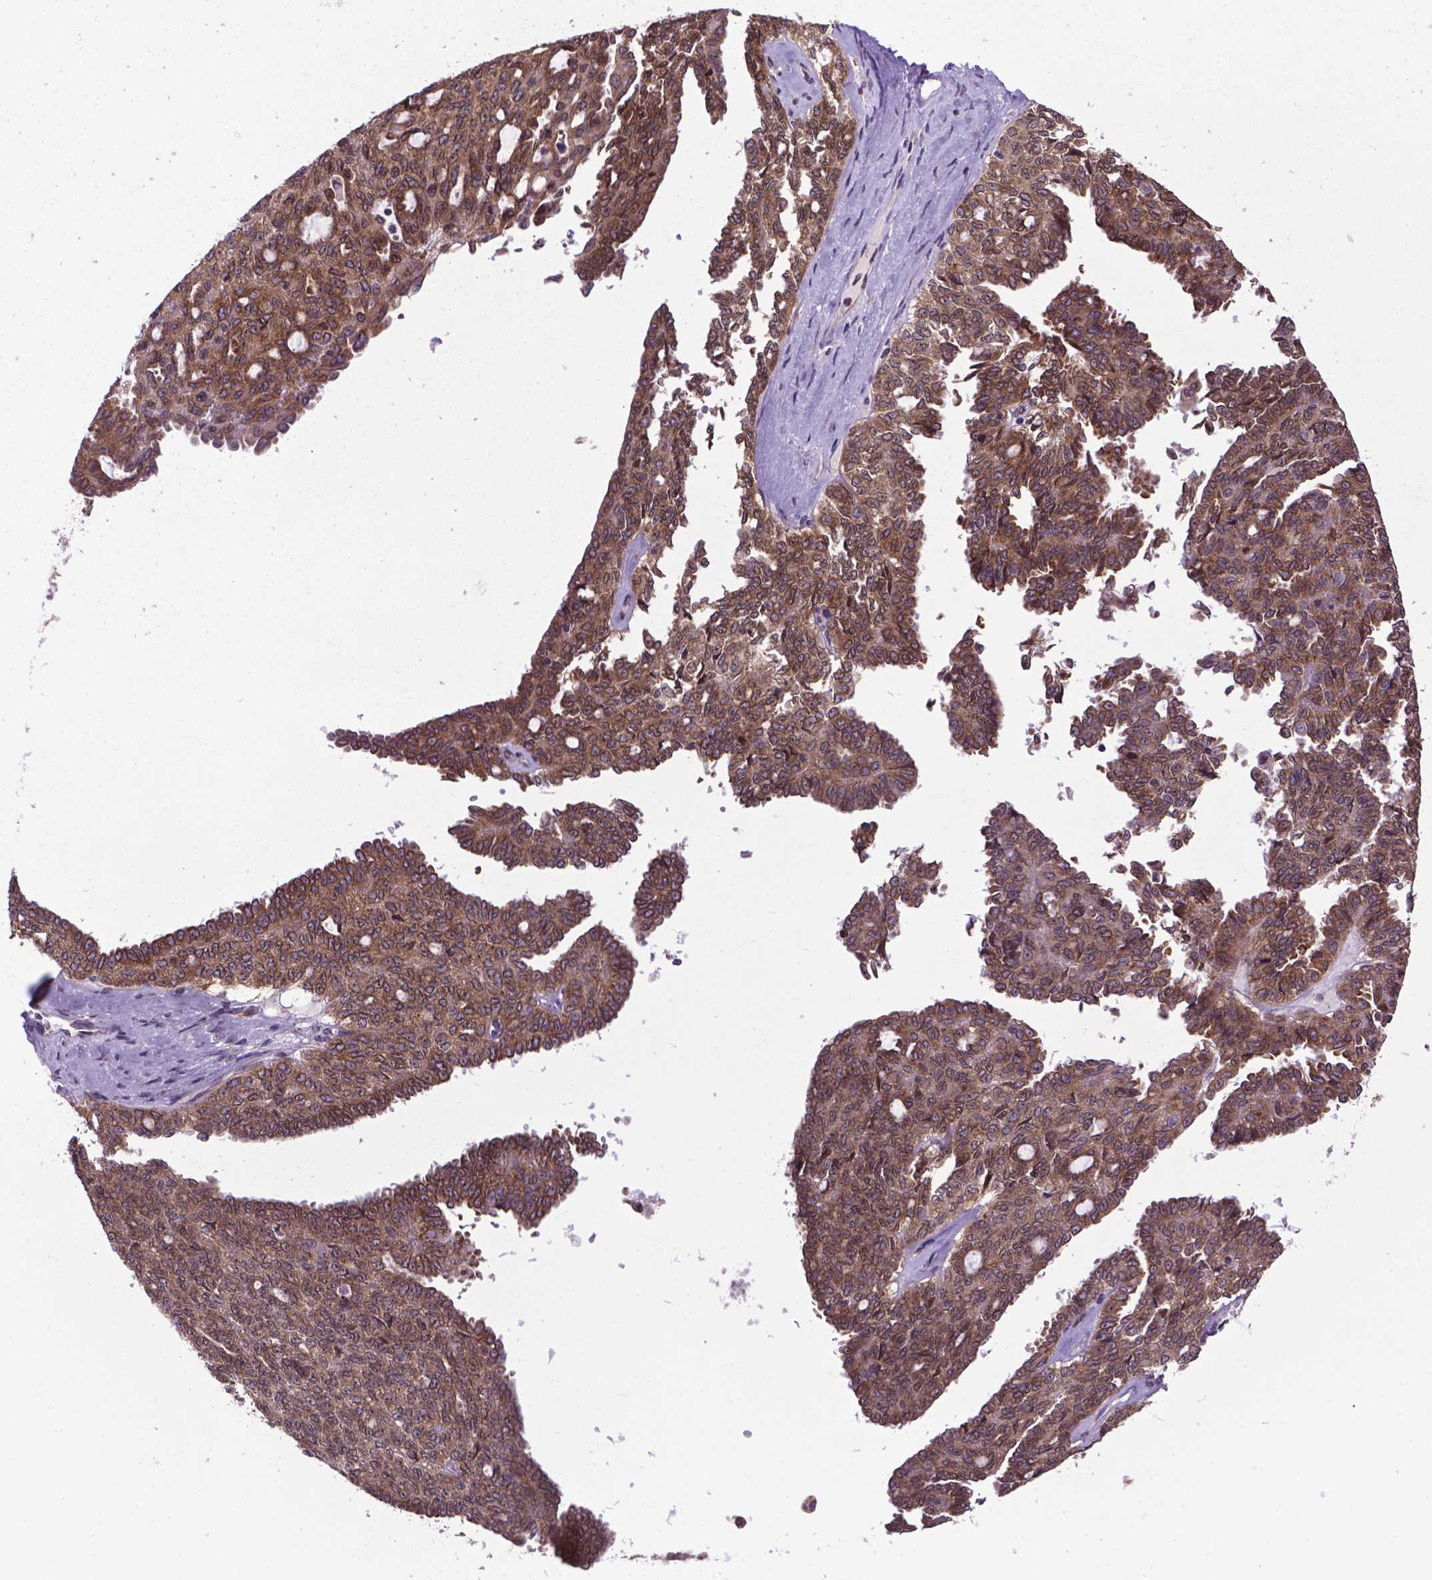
{"staining": {"intensity": "moderate", "quantity": ">75%", "location": "cytoplasmic/membranous"}, "tissue": "ovarian cancer", "cell_type": "Tumor cells", "image_type": "cancer", "snomed": [{"axis": "morphology", "description": "Cystadenocarcinoma, serous, NOS"}, {"axis": "topography", "description": "Ovary"}], "caption": "Protein analysis of ovarian serous cystadenocarcinoma tissue demonstrates moderate cytoplasmic/membranous expression in about >75% of tumor cells. (DAB = brown stain, brightfield microscopy at high magnification).", "gene": "WDR83OS", "patient": {"sex": "female", "age": 71}}